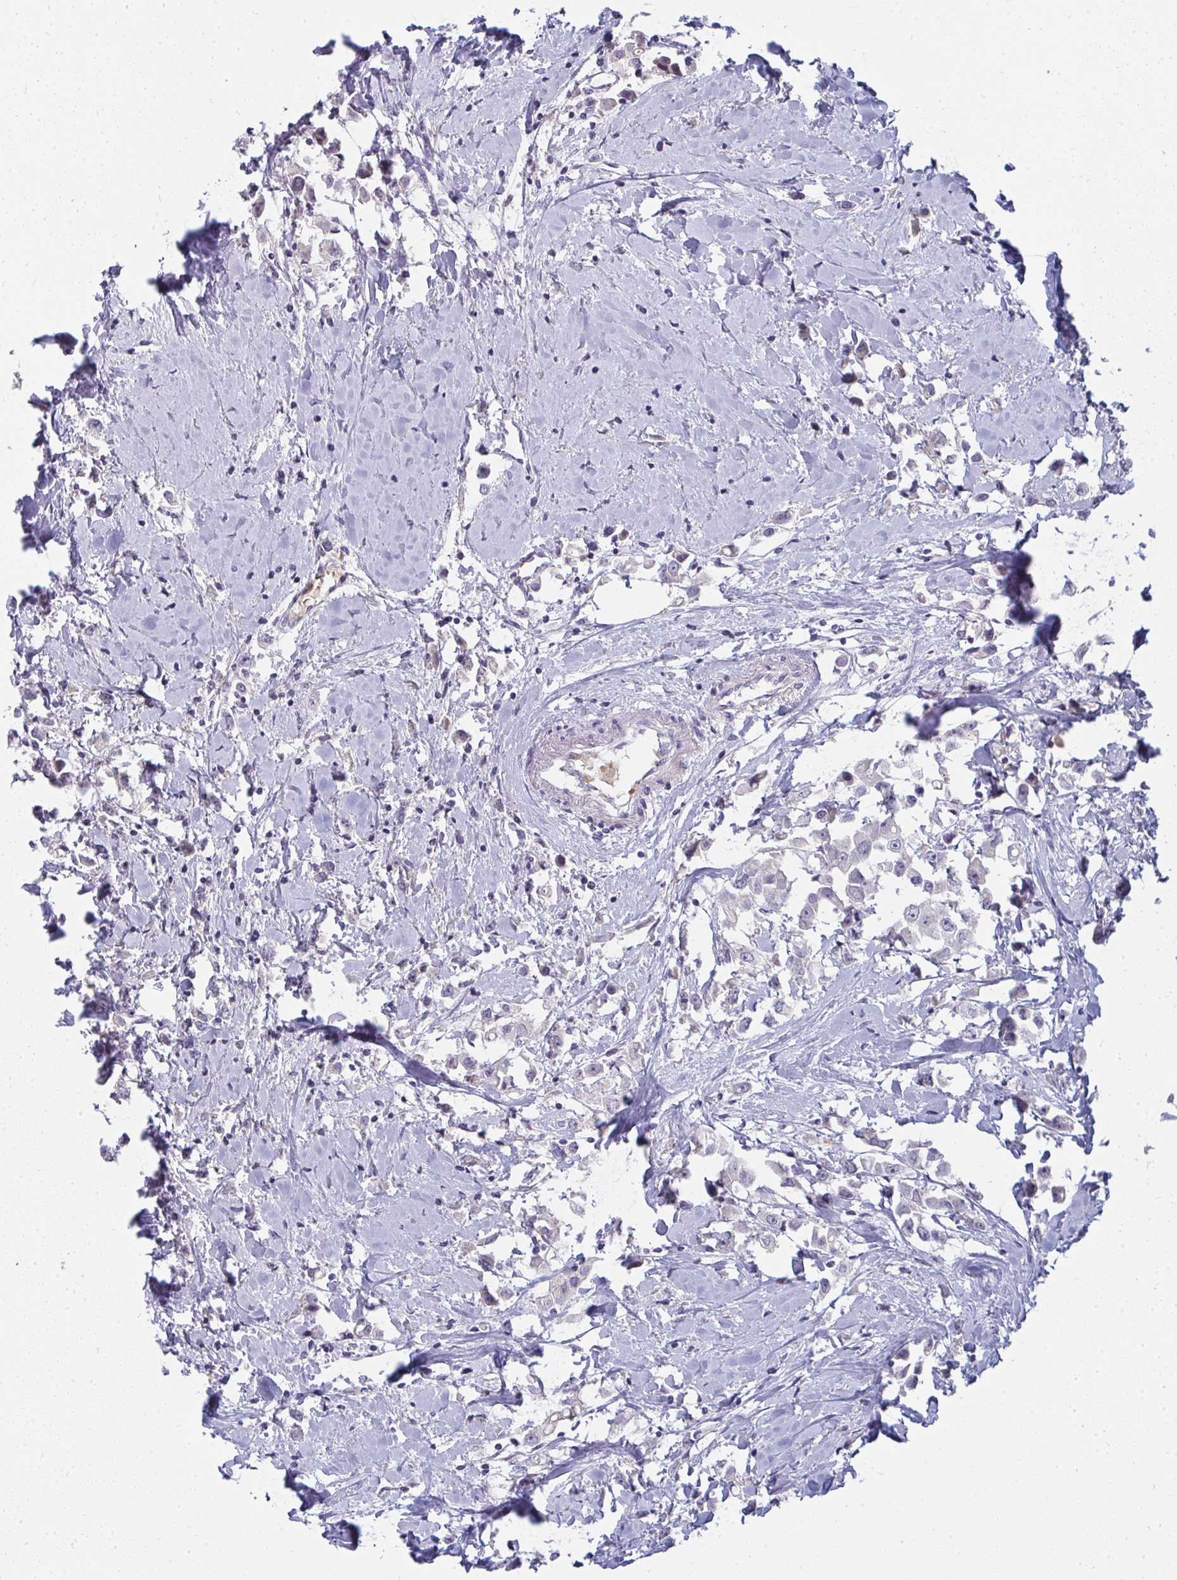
{"staining": {"intensity": "negative", "quantity": "none", "location": "none"}, "tissue": "breast cancer", "cell_type": "Tumor cells", "image_type": "cancer", "snomed": [{"axis": "morphology", "description": "Duct carcinoma"}, {"axis": "topography", "description": "Breast"}], "caption": "Breast cancer (invasive ductal carcinoma) was stained to show a protein in brown. There is no significant staining in tumor cells.", "gene": "SHB", "patient": {"sex": "female", "age": 61}}